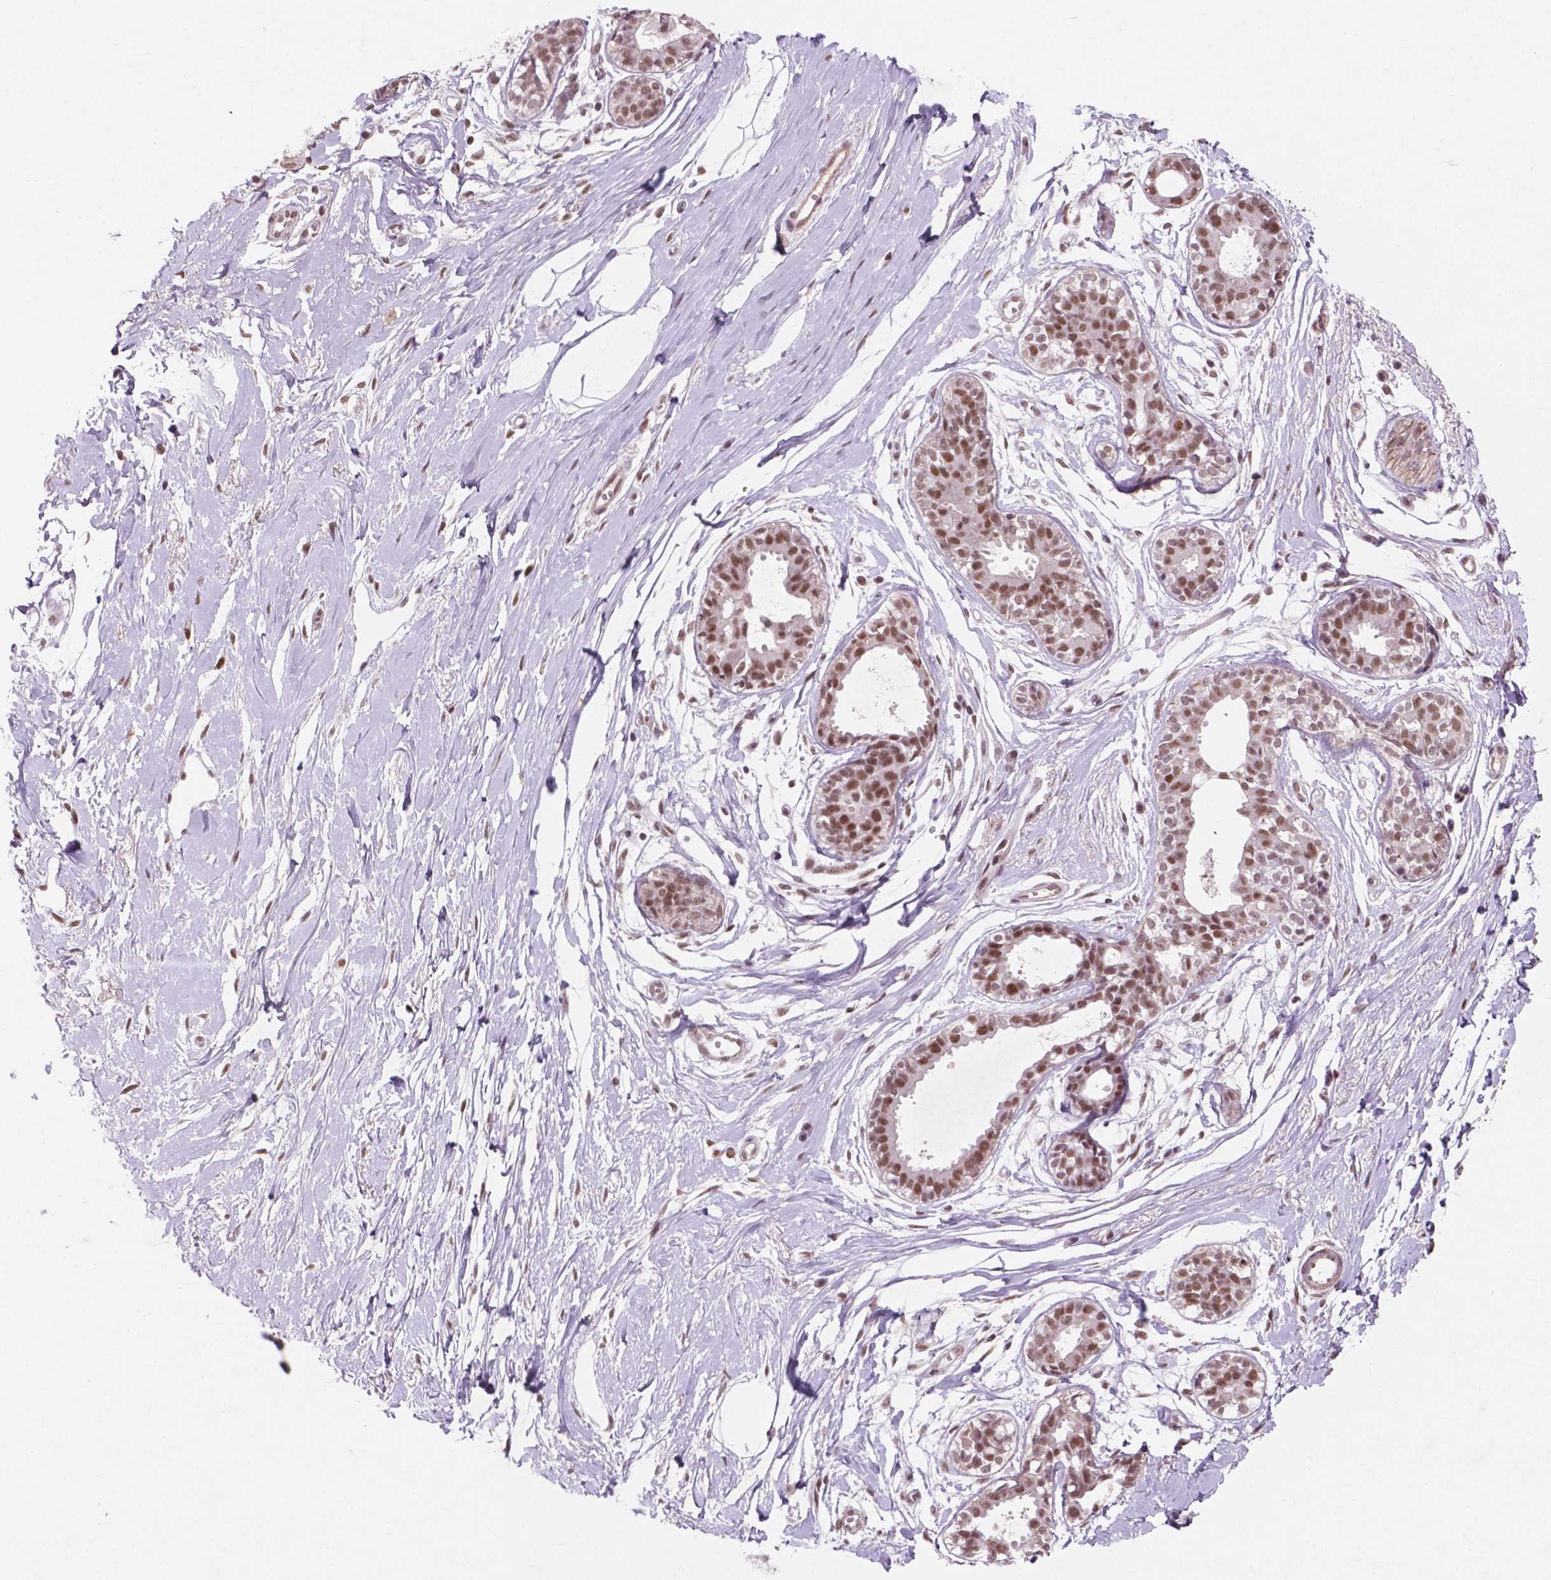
{"staining": {"intensity": "moderate", "quantity": ">75%", "location": "nuclear"}, "tissue": "breast", "cell_type": "Adipocytes", "image_type": "normal", "snomed": [{"axis": "morphology", "description": "Normal tissue, NOS"}, {"axis": "topography", "description": "Breast"}], "caption": "Protein expression analysis of benign human breast reveals moderate nuclear expression in approximately >75% of adipocytes. Using DAB (brown) and hematoxylin (blue) stains, captured at high magnification using brightfield microscopy.", "gene": "CTR9", "patient": {"sex": "female", "age": 49}}